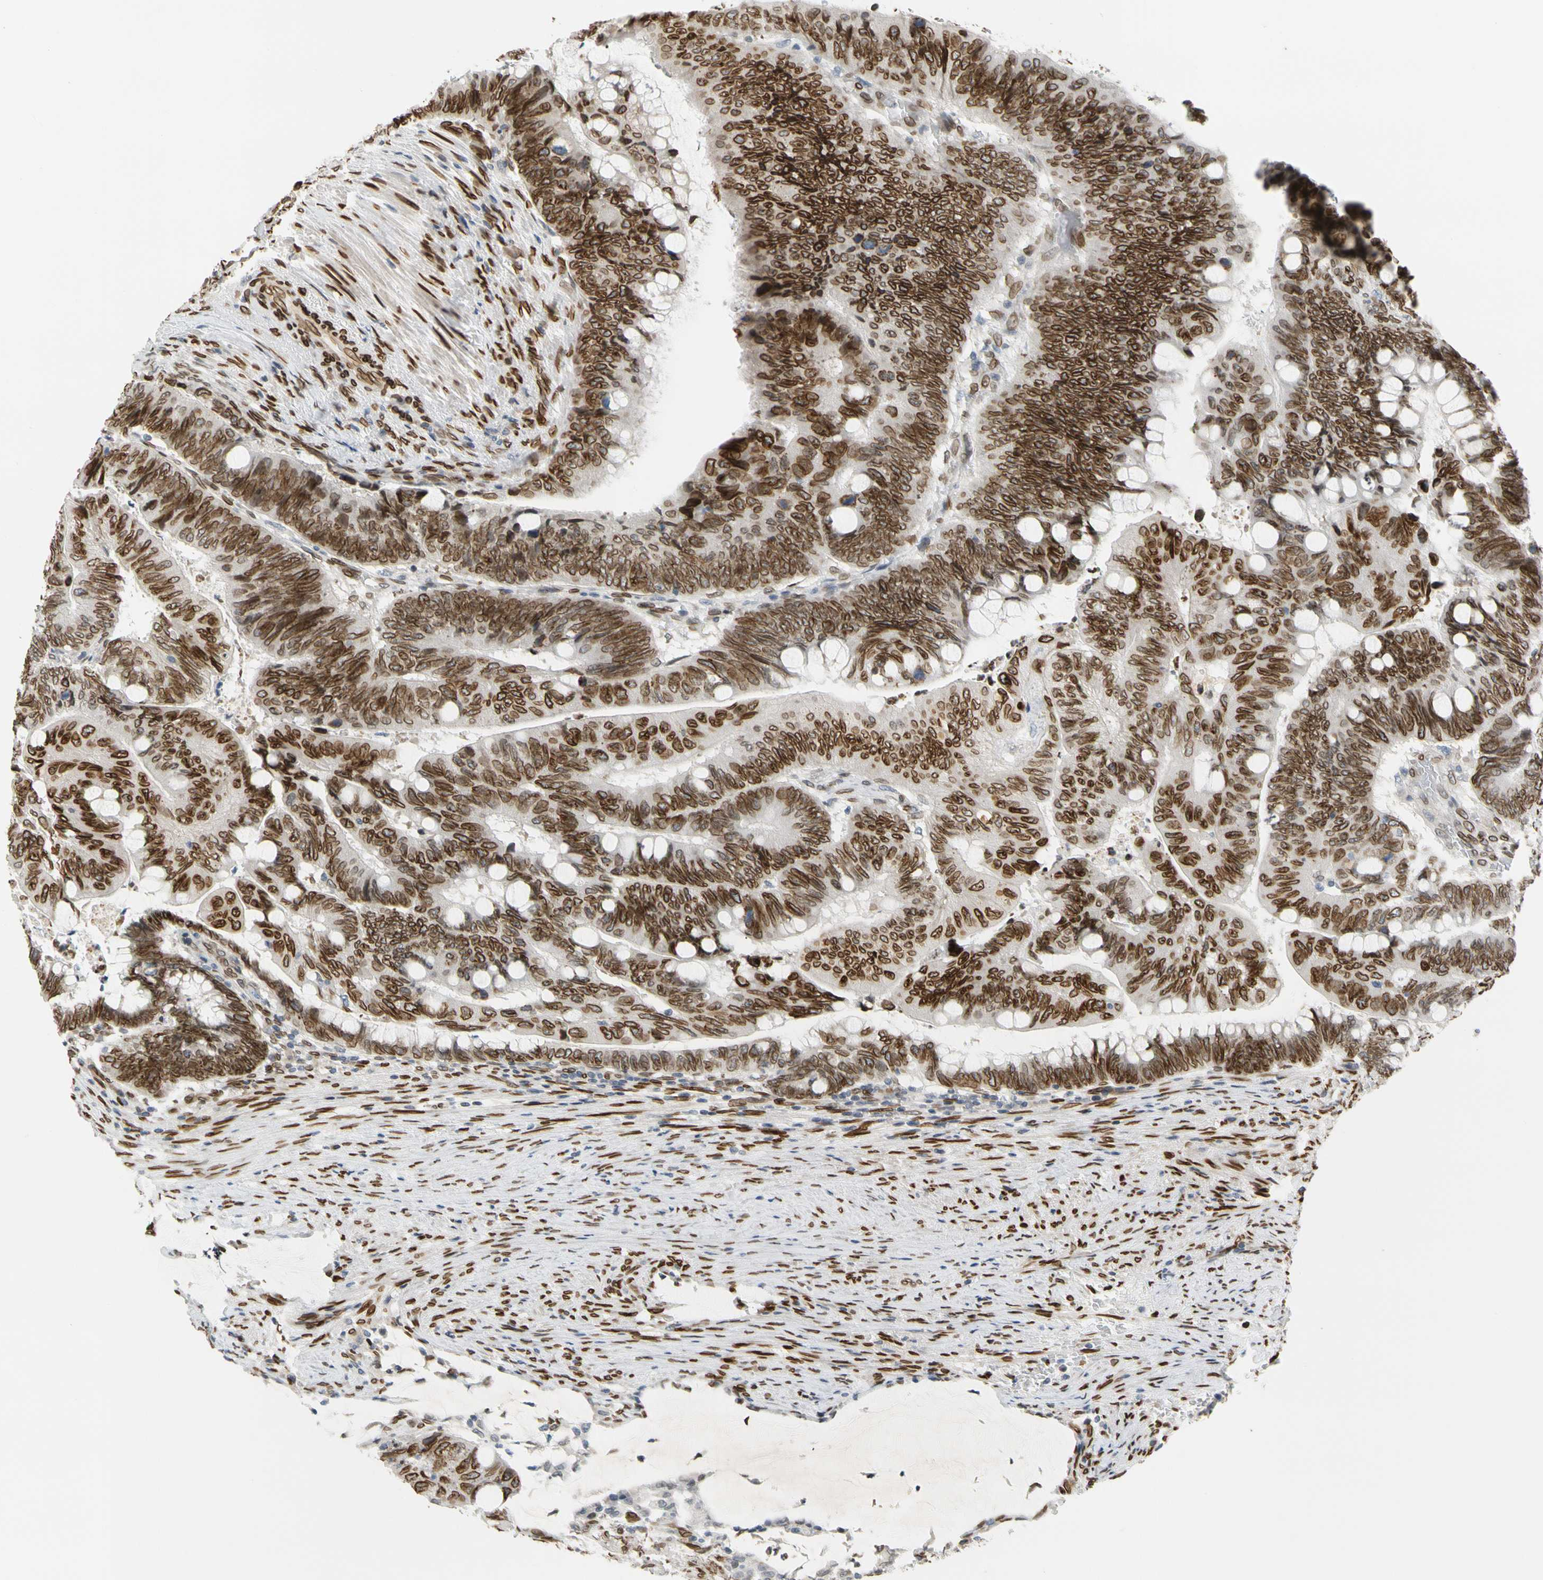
{"staining": {"intensity": "strong", "quantity": ">75%", "location": "cytoplasmic/membranous,nuclear"}, "tissue": "colorectal cancer", "cell_type": "Tumor cells", "image_type": "cancer", "snomed": [{"axis": "morphology", "description": "Normal tissue, NOS"}, {"axis": "morphology", "description": "Adenocarcinoma, NOS"}, {"axis": "topography", "description": "Rectum"}, {"axis": "topography", "description": "Peripheral nerve tissue"}], "caption": "A high amount of strong cytoplasmic/membranous and nuclear expression is seen in about >75% of tumor cells in colorectal cancer tissue.", "gene": "SUN1", "patient": {"sex": "male", "age": 92}}